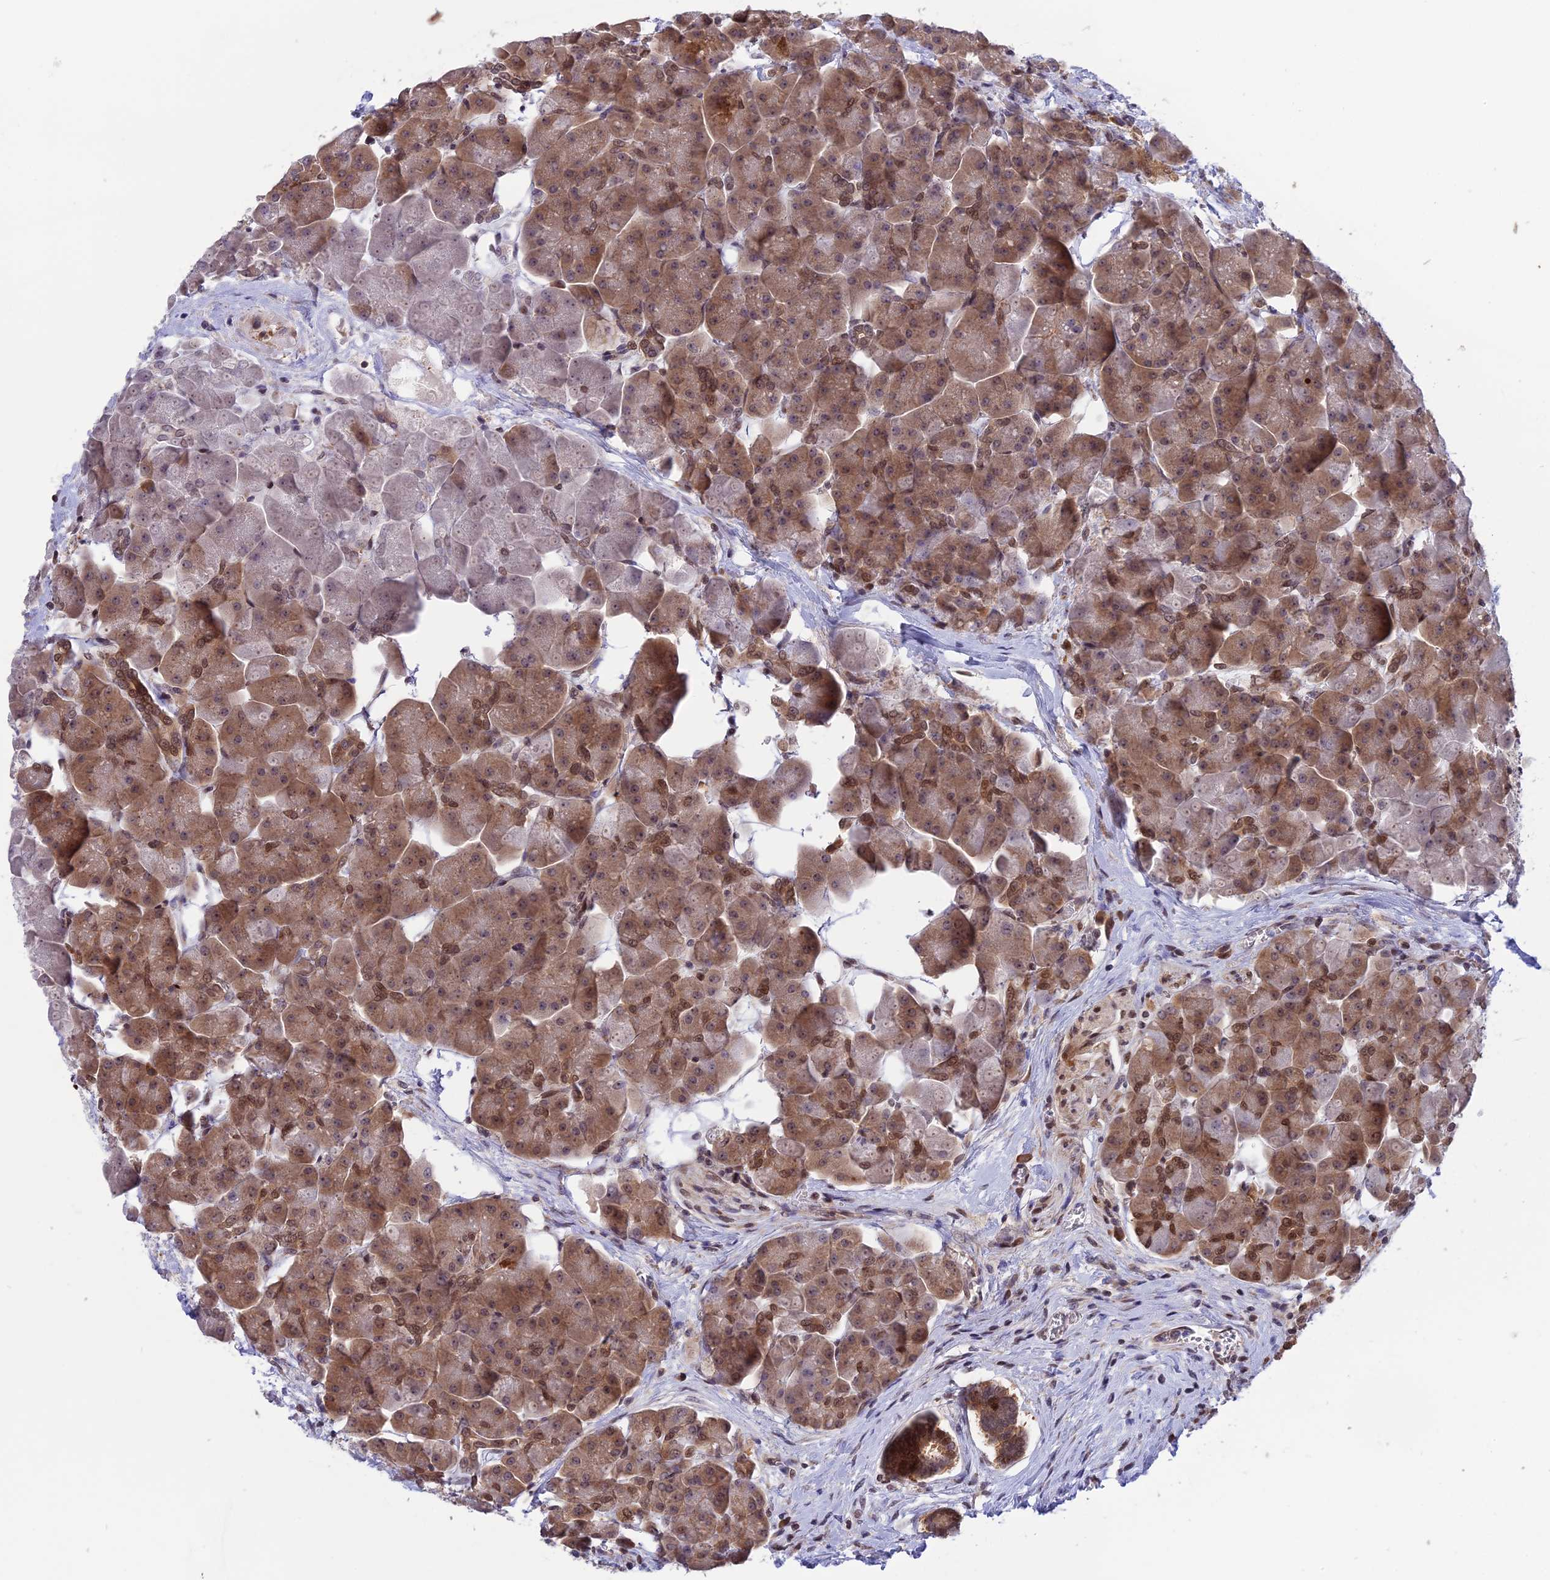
{"staining": {"intensity": "moderate", "quantity": ">75%", "location": "cytoplasmic/membranous,nuclear"}, "tissue": "pancreas", "cell_type": "Exocrine glandular cells", "image_type": "normal", "snomed": [{"axis": "morphology", "description": "Normal tissue, NOS"}, {"axis": "topography", "description": "Pancreas"}], "caption": "Protein positivity by IHC reveals moderate cytoplasmic/membranous,nuclear positivity in approximately >75% of exocrine glandular cells in normal pancreas. Immunohistochemistry (ihc) stains the protein in brown and the nuclei are stained blue.", "gene": "ZNF428", "patient": {"sex": "male", "age": 66}}